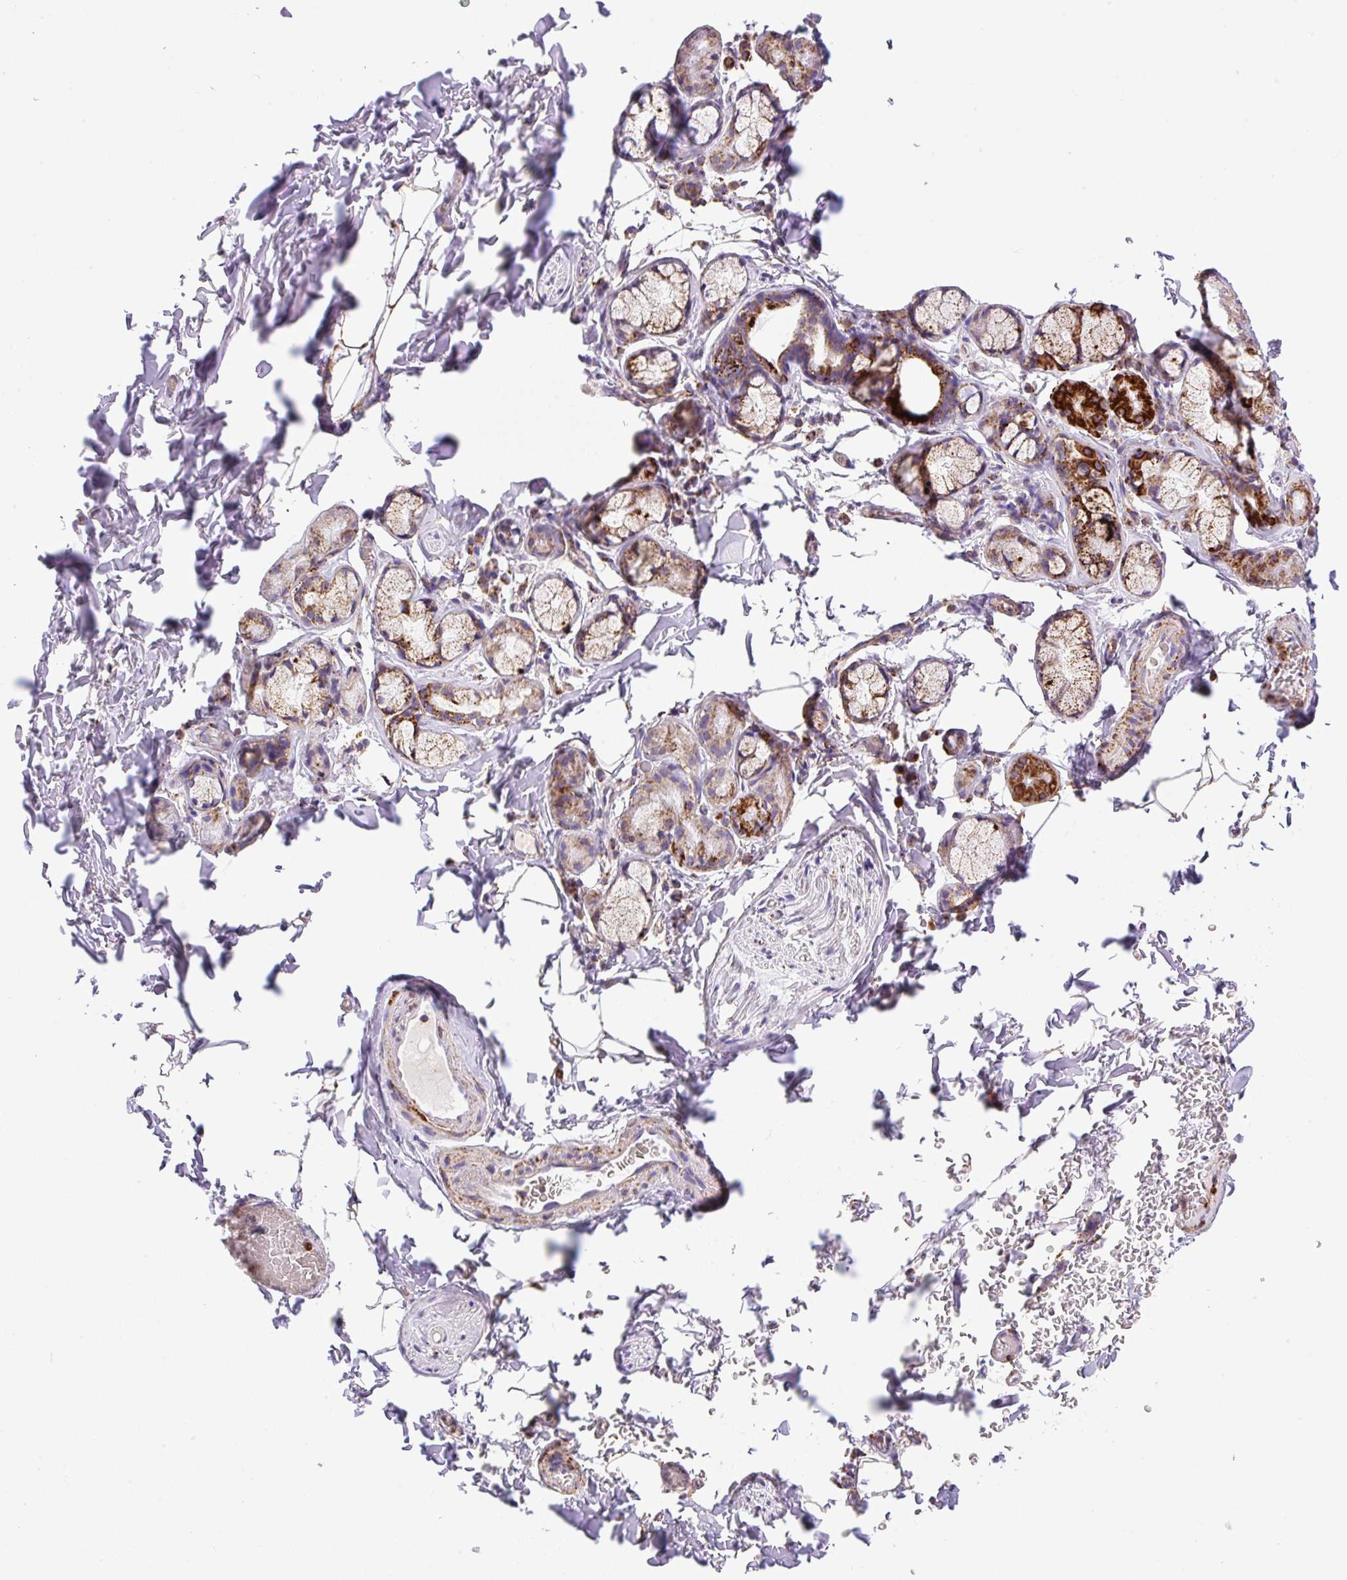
{"staining": {"intensity": "negative", "quantity": "none", "location": "none"}, "tissue": "adipose tissue", "cell_type": "Adipocytes", "image_type": "normal", "snomed": [{"axis": "morphology", "description": "Normal tissue, NOS"}, {"axis": "topography", "description": "Cartilage tissue"}, {"axis": "topography", "description": "Bronchus"}, {"axis": "topography", "description": "Peripheral nerve tissue"}], "caption": "Human adipose tissue stained for a protein using immunohistochemistry (IHC) exhibits no positivity in adipocytes.", "gene": "NF1", "patient": {"sex": "male", "age": 67}}